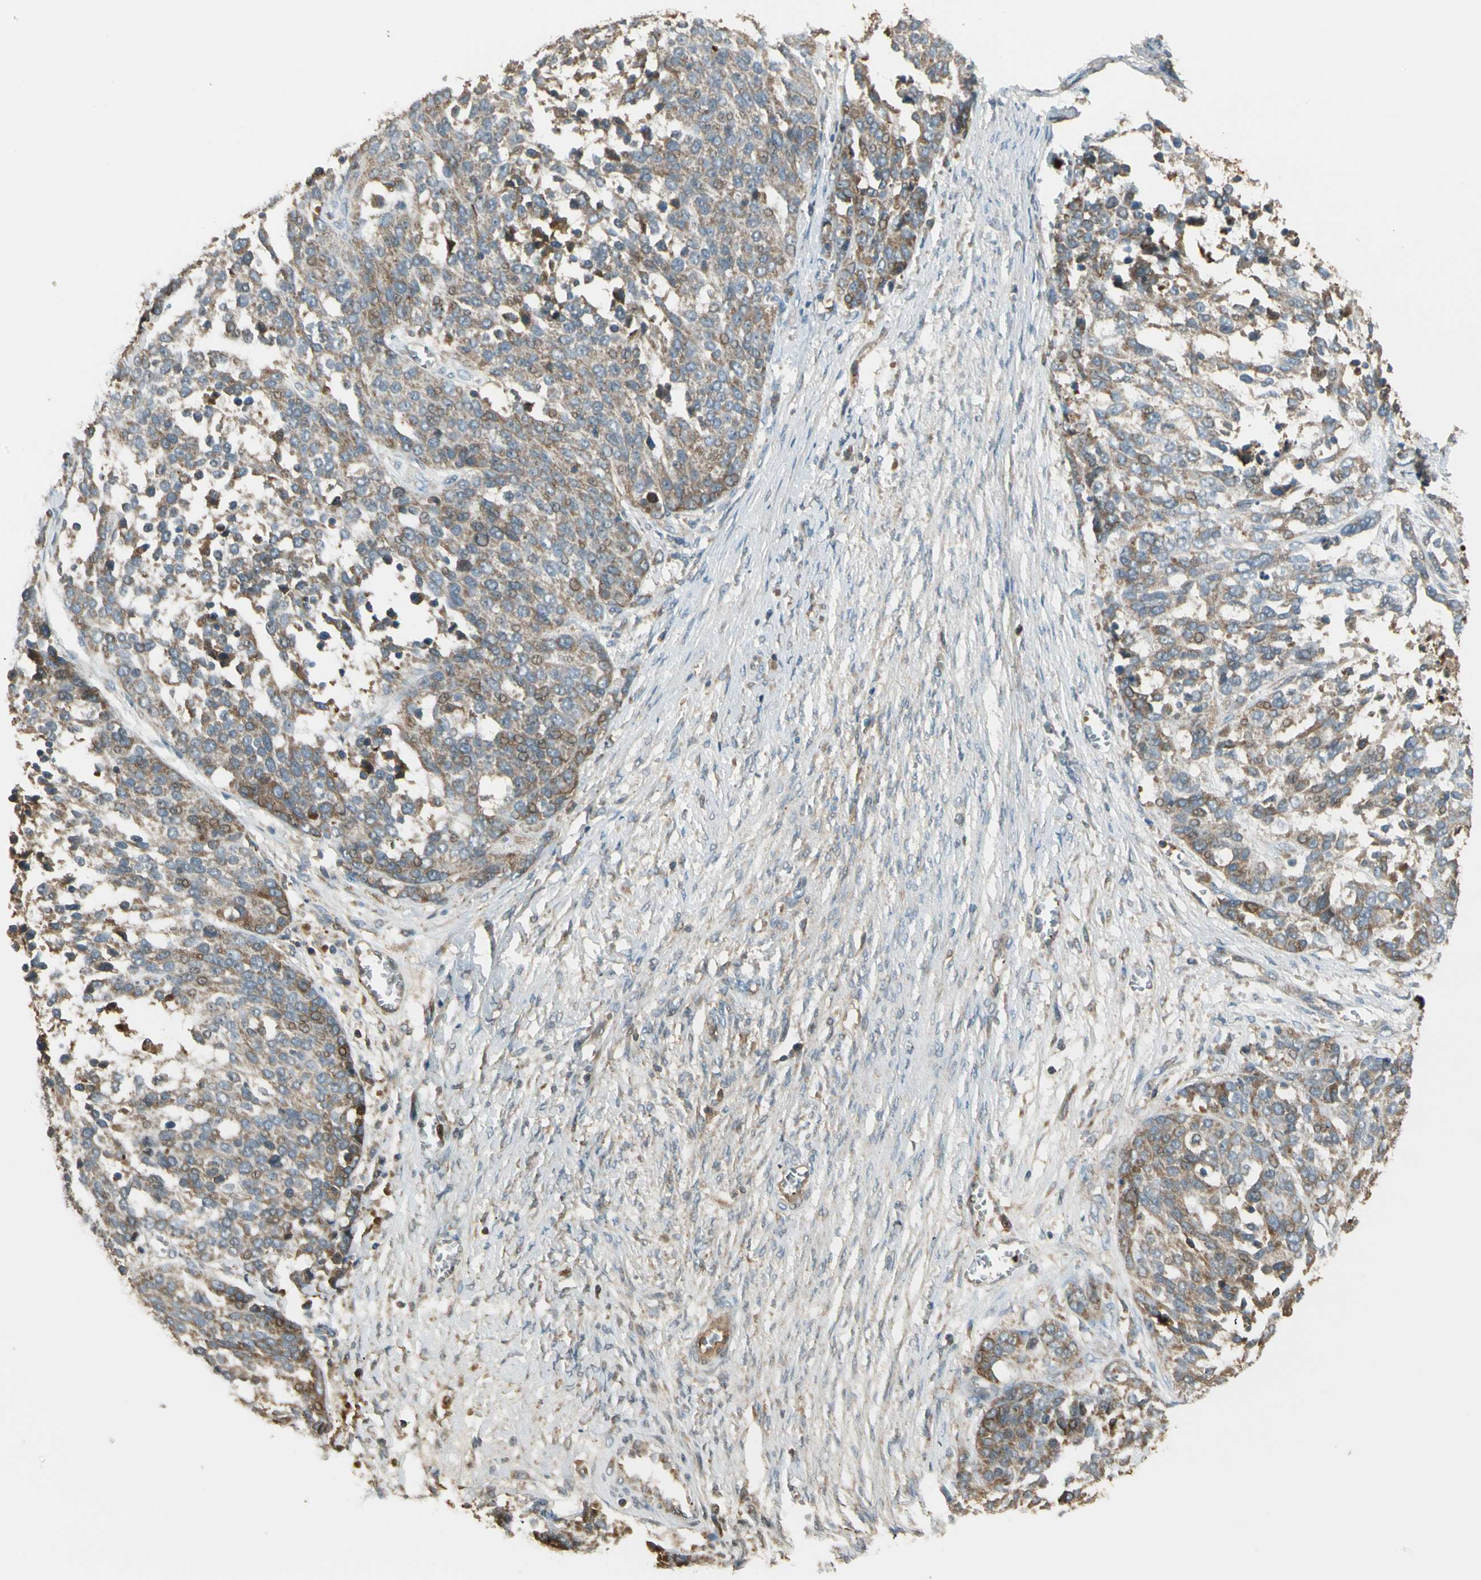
{"staining": {"intensity": "weak", "quantity": ">75%", "location": "cytoplasmic/membranous"}, "tissue": "ovarian cancer", "cell_type": "Tumor cells", "image_type": "cancer", "snomed": [{"axis": "morphology", "description": "Cystadenocarcinoma, serous, NOS"}, {"axis": "topography", "description": "Ovary"}], "caption": "Human serous cystadenocarcinoma (ovarian) stained for a protein (brown) displays weak cytoplasmic/membranous positive expression in approximately >75% of tumor cells.", "gene": "STX11", "patient": {"sex": "female", "age": 44}}